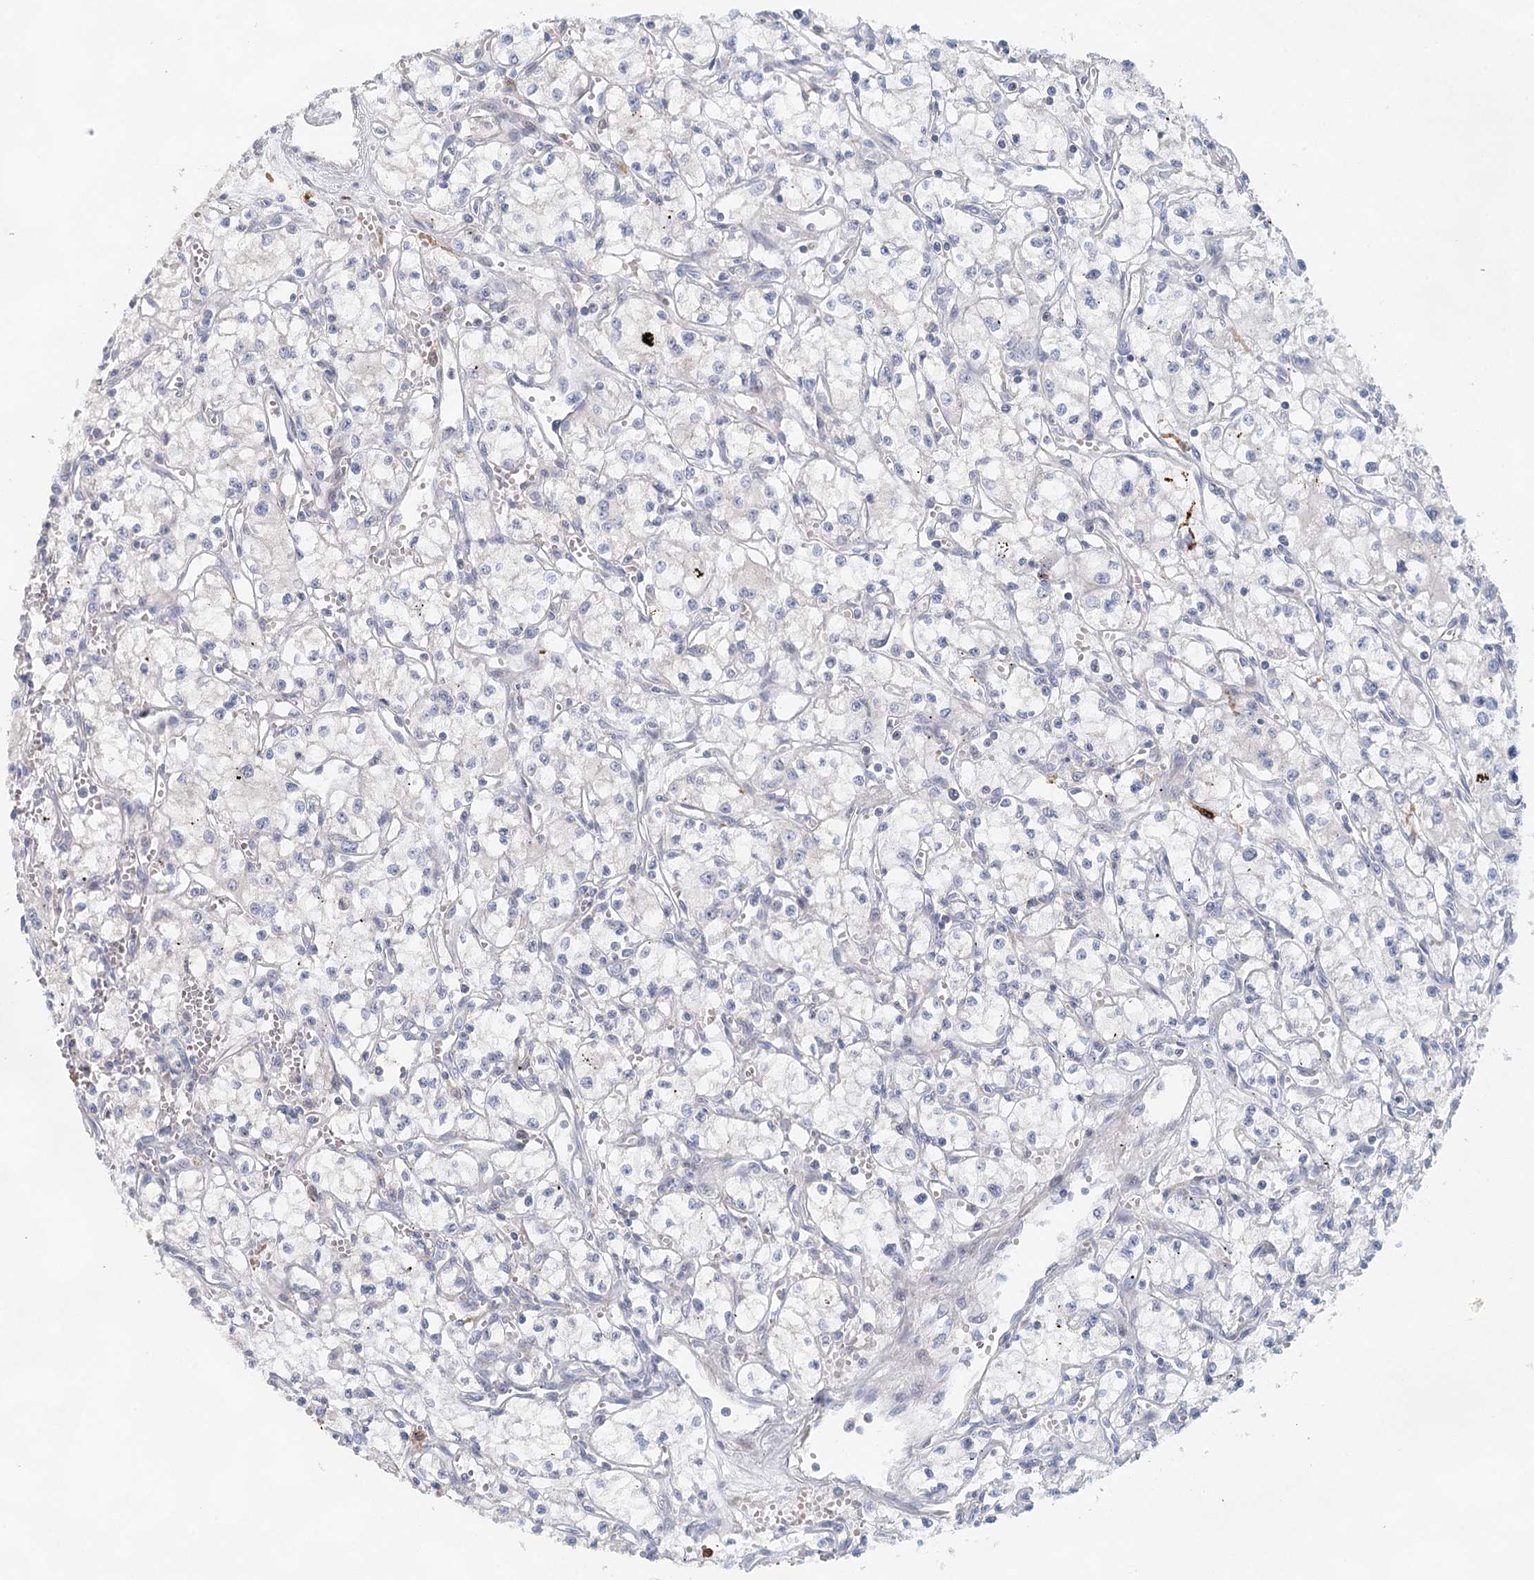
{"staining": {"intensity": "negative", "quantity": "none", "location": "none"}, "tissue": "renal cancer", "cell_type": "Tumor cells", "image_type": "cancer", "snomed": [{"axis": "morphology", "description": "Adenocarcinoma, NOS"}, {"axis": "topography", "description": "Kidney"}], "caption": "DAB immunohistochemical staining of renal cancer shows no significant expression in tumor cells.", "gene": "SLC19A3", "patient": {"sex": "male", "age": 59}}